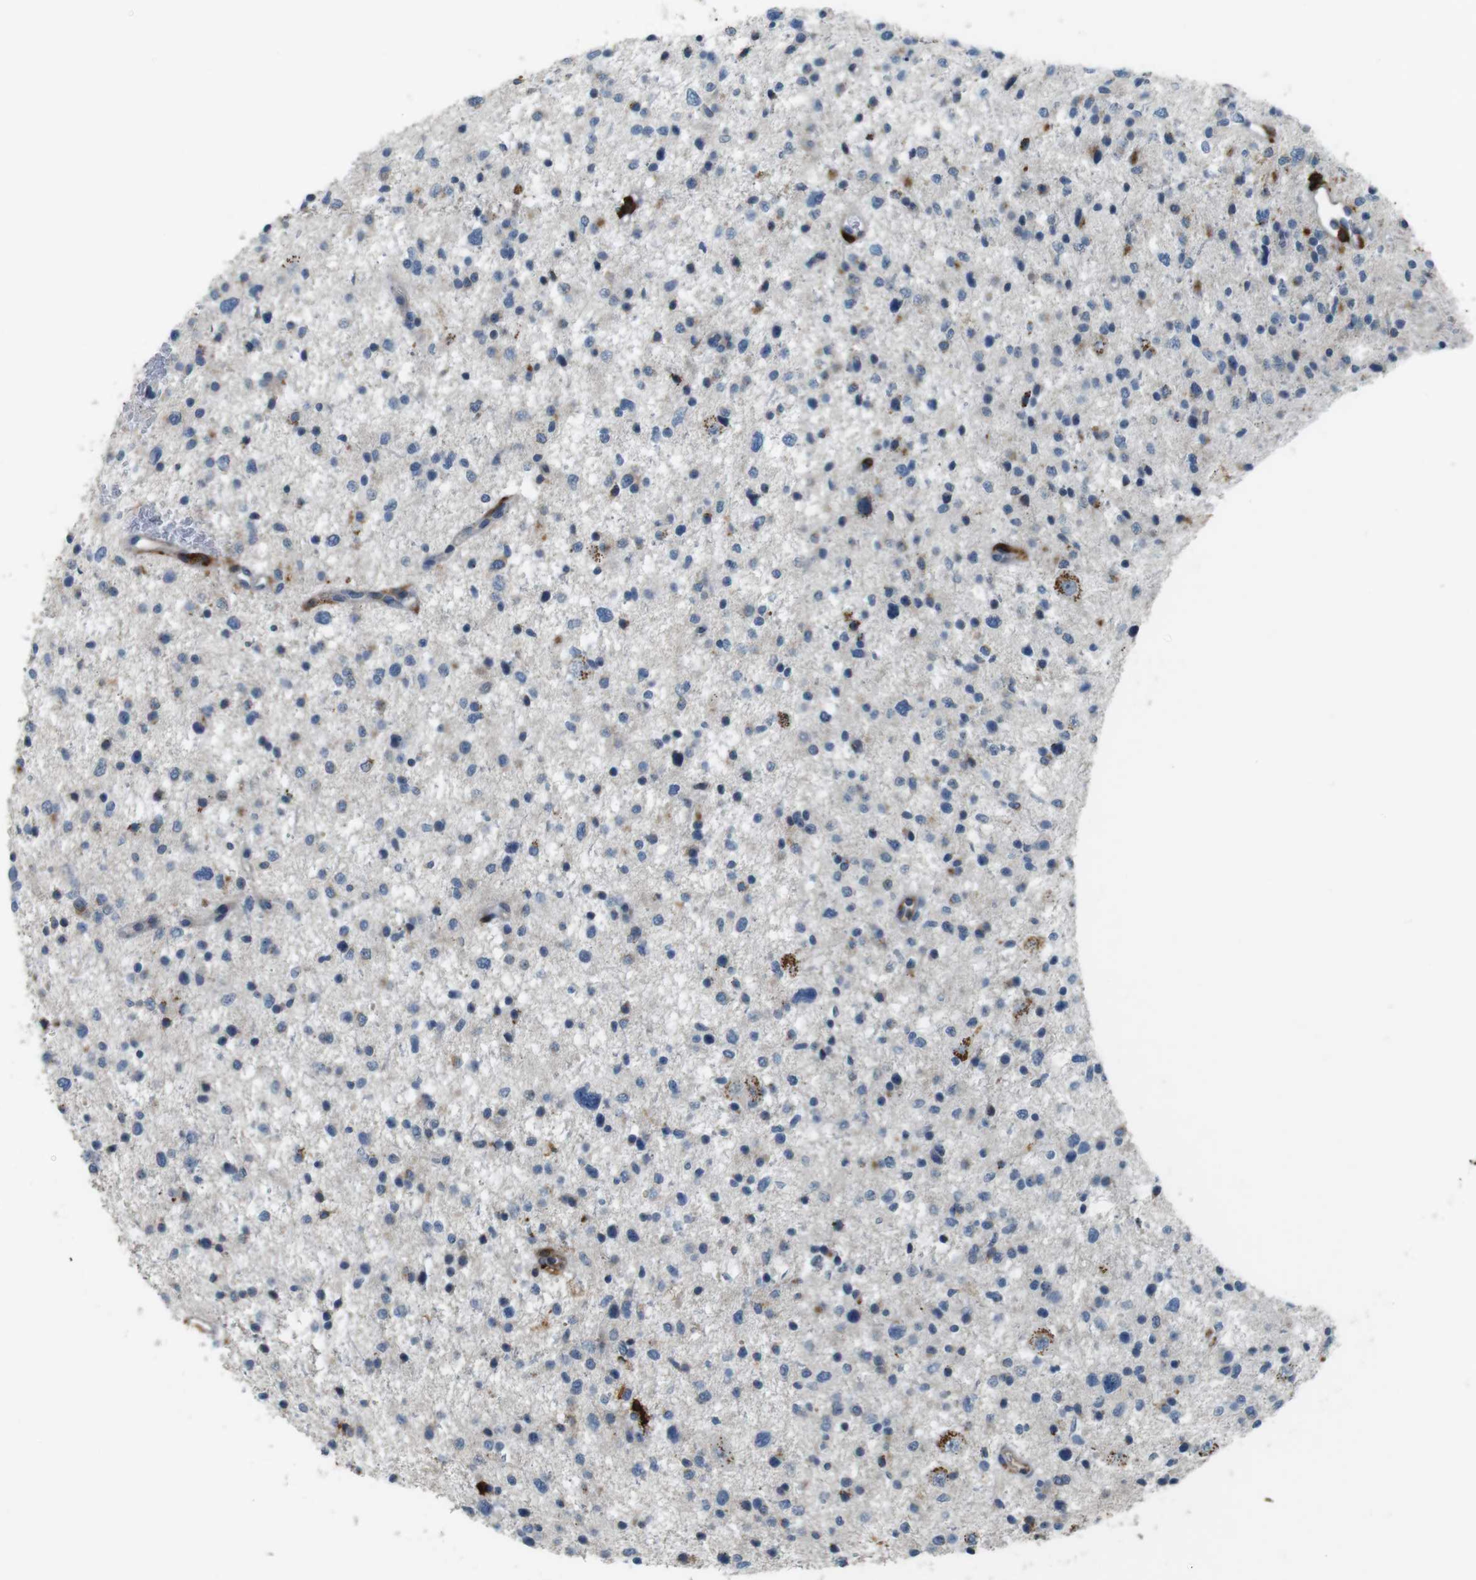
{"staining": {"intensity": "weak", "quantity": "<25%", "location": "cytoplasmic/membranous"}, "tissue": "glioma", "cell_type": "Tumor cells", "image_type": "cancer", "snomed": [{"axis": "morphology", "description": "Glioma, malignant, Low grade"}, {"axis": "topography", "description": "Brain"}], "caption": "Immunohistochemistry photomicrograph of human malignant low-grade glioma stained for a protein (brown), which shows no staining in tumor cells. (Brightfield microscopy of DAB (3,3'-diaminobenzidine) IHC at high magnification).", "gene": "HLA-DRA", "patient": {"sex": "female", "age": 37}}